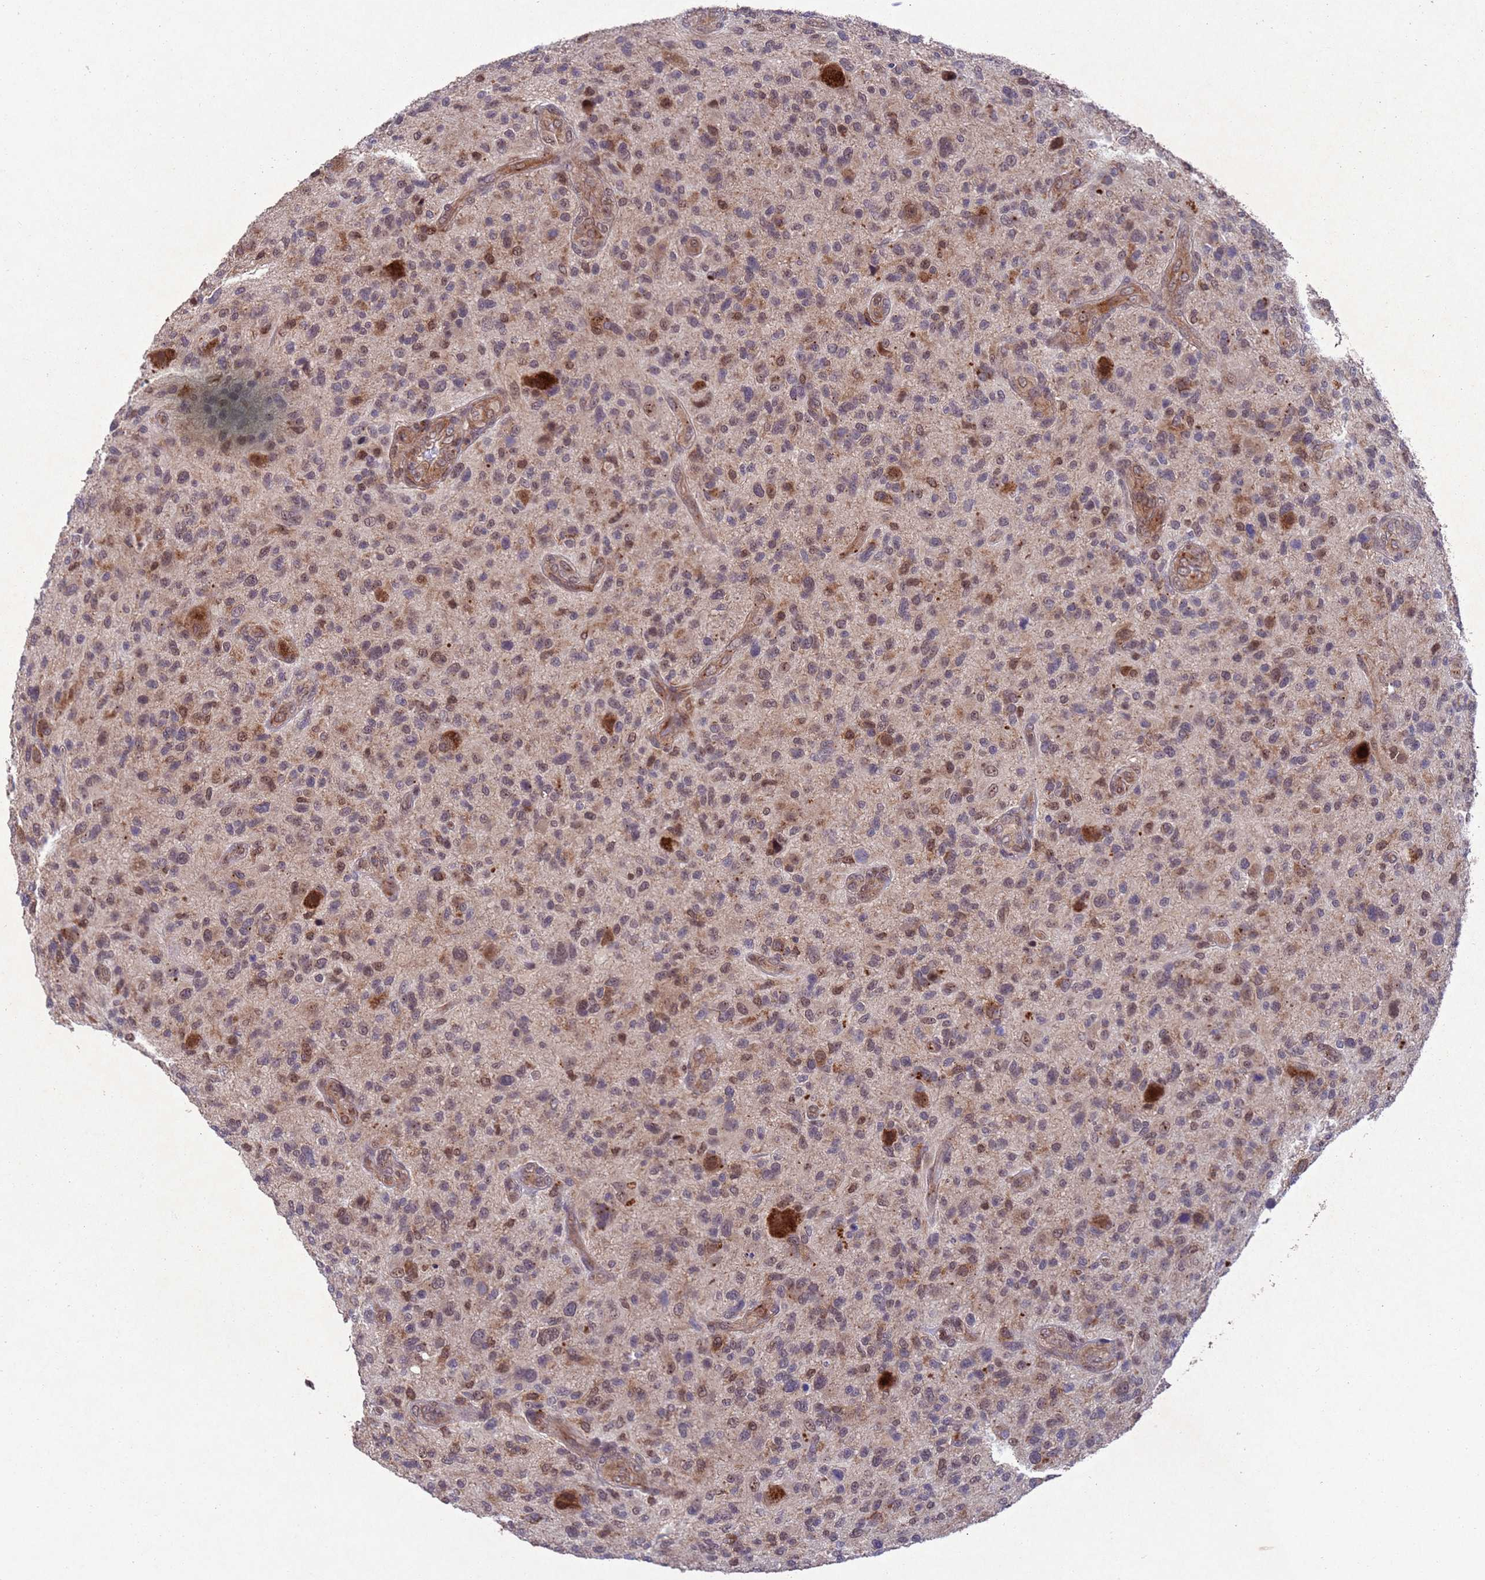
{"staining": {"intensity": "moderate", "quantity": "25%-75%", "location": "cytoplasmic/membranous,nuclear"}, "tissue": "glioma", "cell_type": "Tumor cells", "image_type": "cancer", "snomed": [{"axis": "morphology", "description": "Glioma, malignant, High grade"}, {"axis": "topography", "description": "Brain"}], "caption": "High-power microscopy captured an IHC histopathology image of glioma, revealing moderate cytoplasmic/membranous and nuclear expression in about 25%-75% of tumor cells.", "gene": "TBK1", "patient": {"sex": "male", "age": 47}}